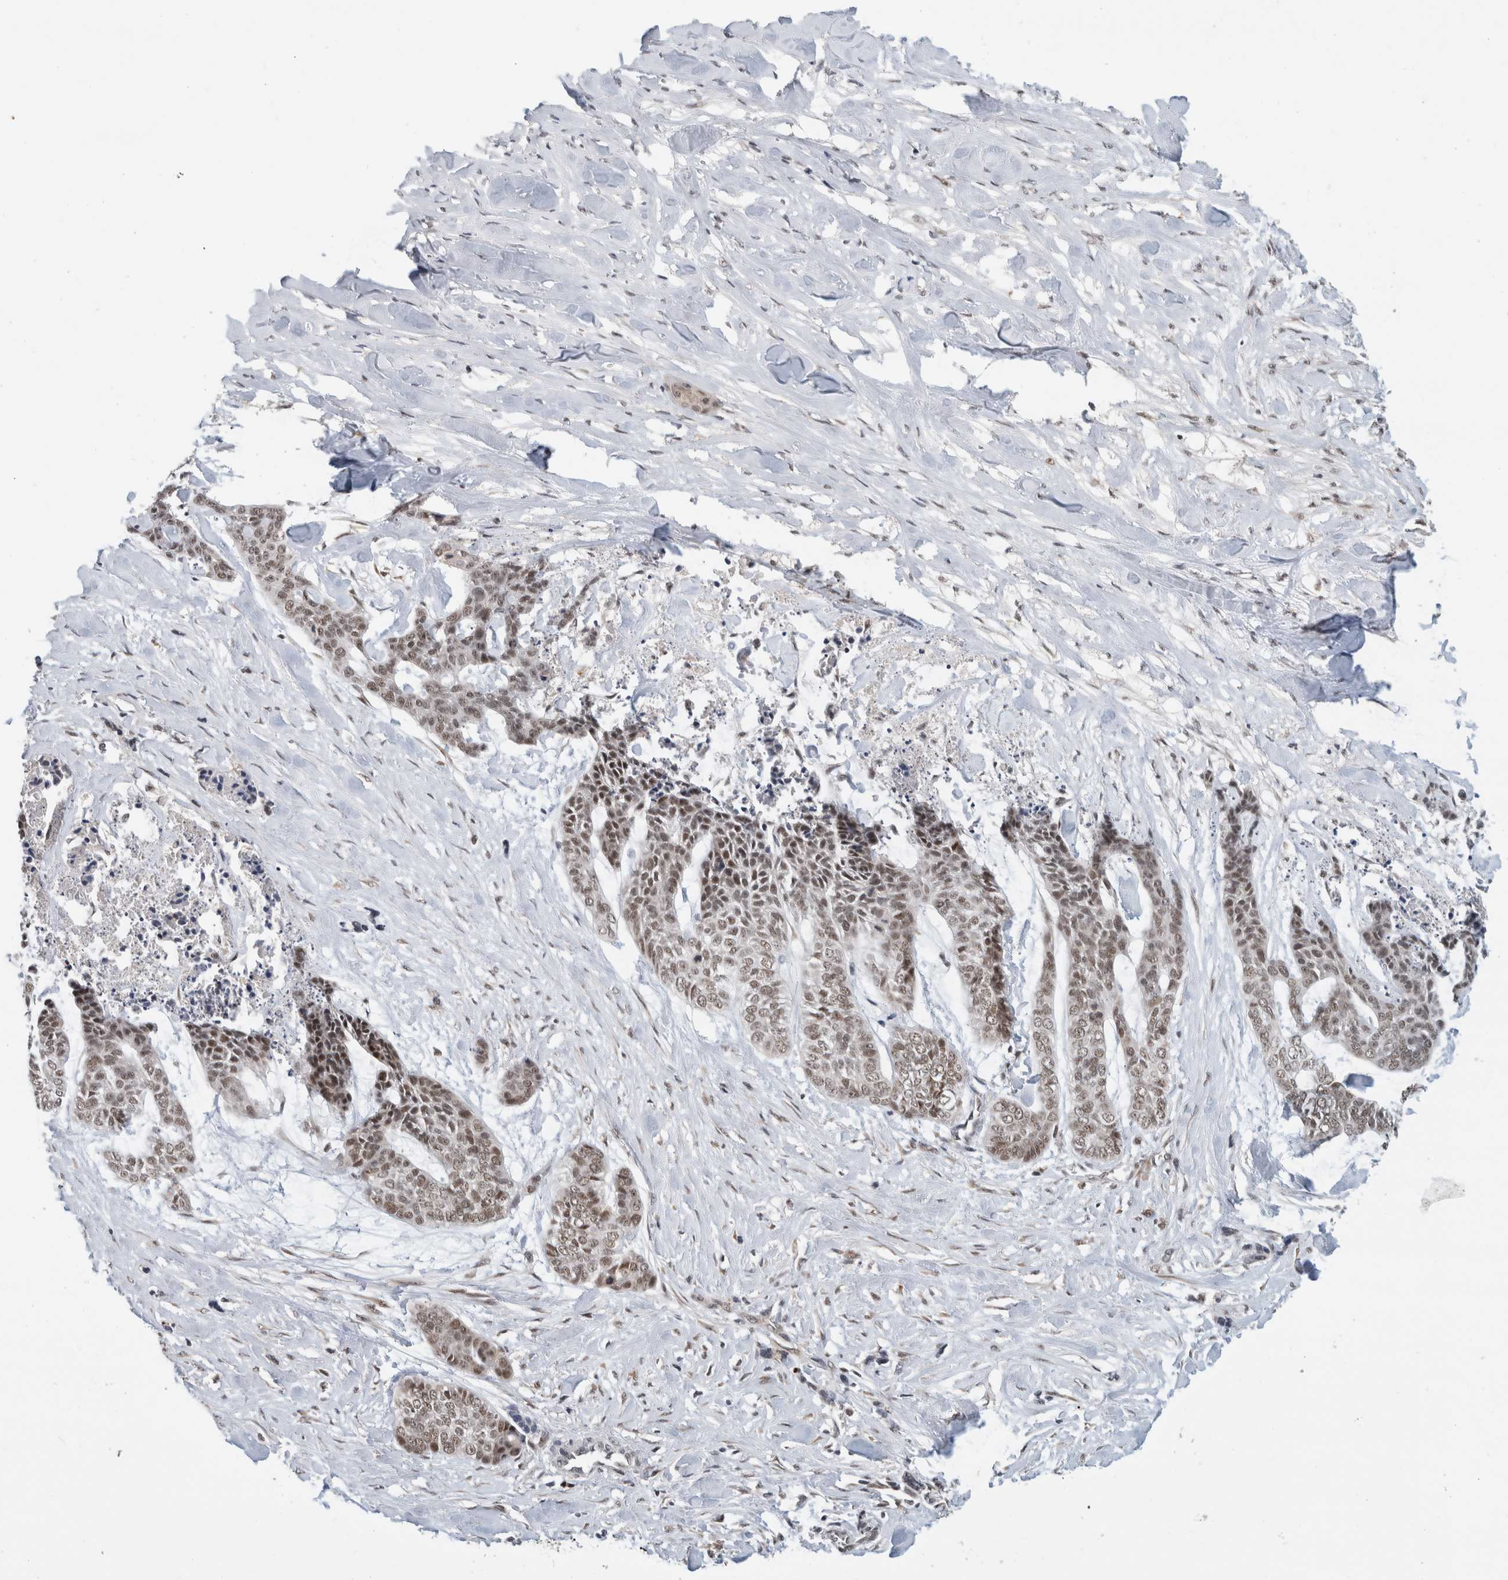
{"staining": {"intensity": "weak", "quantity": ">75%", "location": "nuclear"}, "tissue": "skin cancer", "cell_type": "Tumor cells", "image_type": "cancer", "snomed": [{"axis": "morphology", "description": "Basal cell carcinoma"}, {"axis": "topography", "description": "Skin"}], "caption": "This photomicrograph shows skin basal cell carcinoma stained with immunohistochemistry (IHC) to label a protein in brown. The nuclear of tumor cells show weak positivity for the protein. Nuclei are counter-stained blue.", "gene": "NCAPG2", "patient": {"sex": "female", "age": 64}}